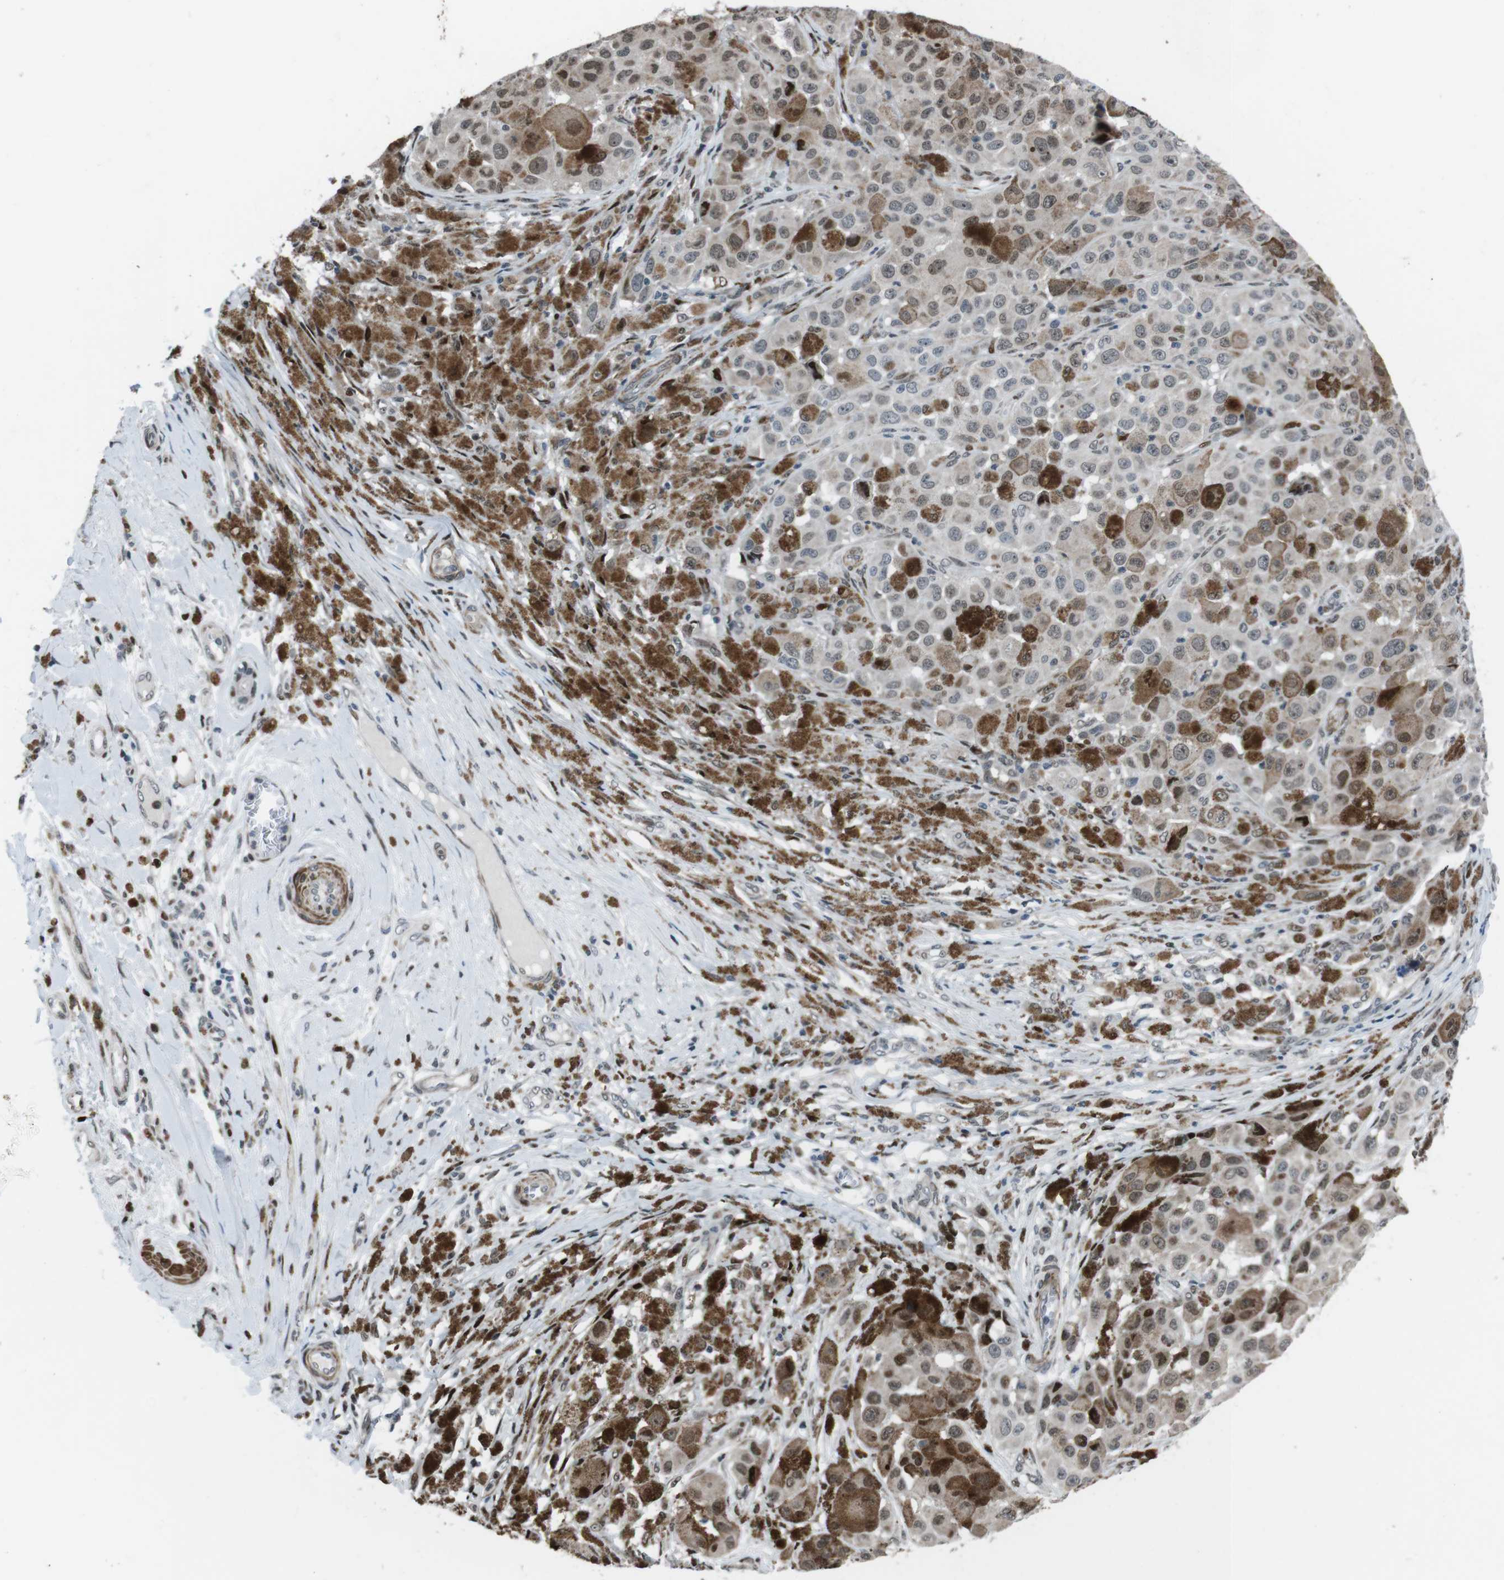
{"staining": {"intensity": "moderate", "quantity": "<25%", "location": "cytoplasmic/membranous,nuclear"}, "tissue": "melanoma", "cell_type": "Tumor cells", "image_type": "cancer", "snomed": [{"axis": "morphology", "description": "Malignant melanoma, NOS"}, {"axis": "topography", "description": "Skin"}], "caption": "Melanoma stained for a protein (brown) displays moderate cytoplasmic/membranous and nuclear positive positivity in approximately <25% of tumor cells.", "gene": "PBRM1", "patient": {"sex": "male", "age": 96}}